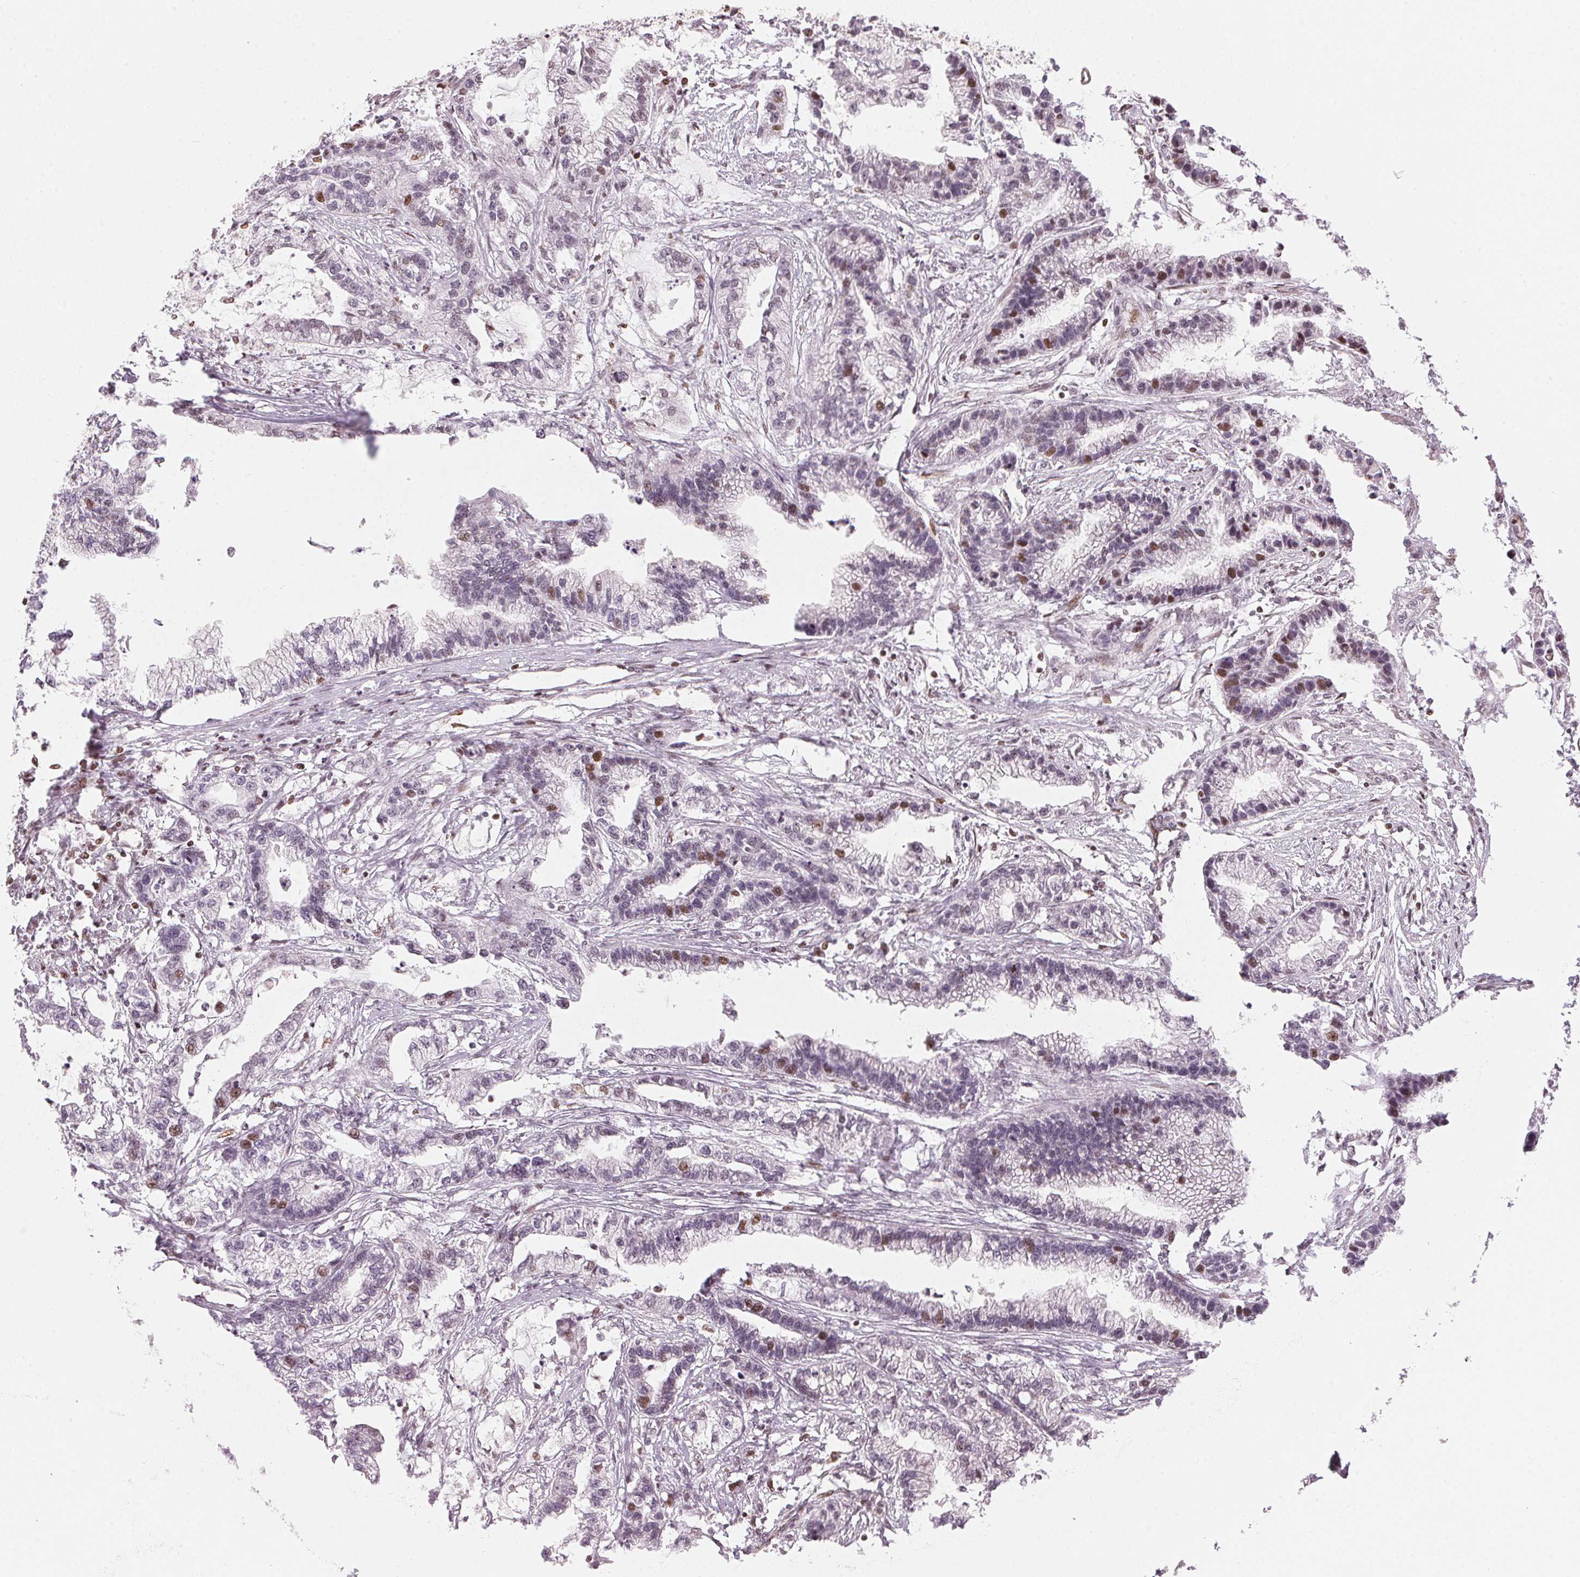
{"staining": {"intensity": "moderate", "quantity": "<25%", "location": "nuclear"}, "tissue": "stomach cancer", "cell_type": "Tumor cells", "image_type": "cancer", "snomed": [{"axis": "morphology", "description": "Adenocarcinoma, NOS"}, {"axis": "topography", "description": "Stomach"}], "caption": "Tumor cells display low levels of moderate nuclear staining in approximately <25% of cells in human stomach cancer.", "gene": "KAT6A", "patient": {"sex": "male", "age": 83}}